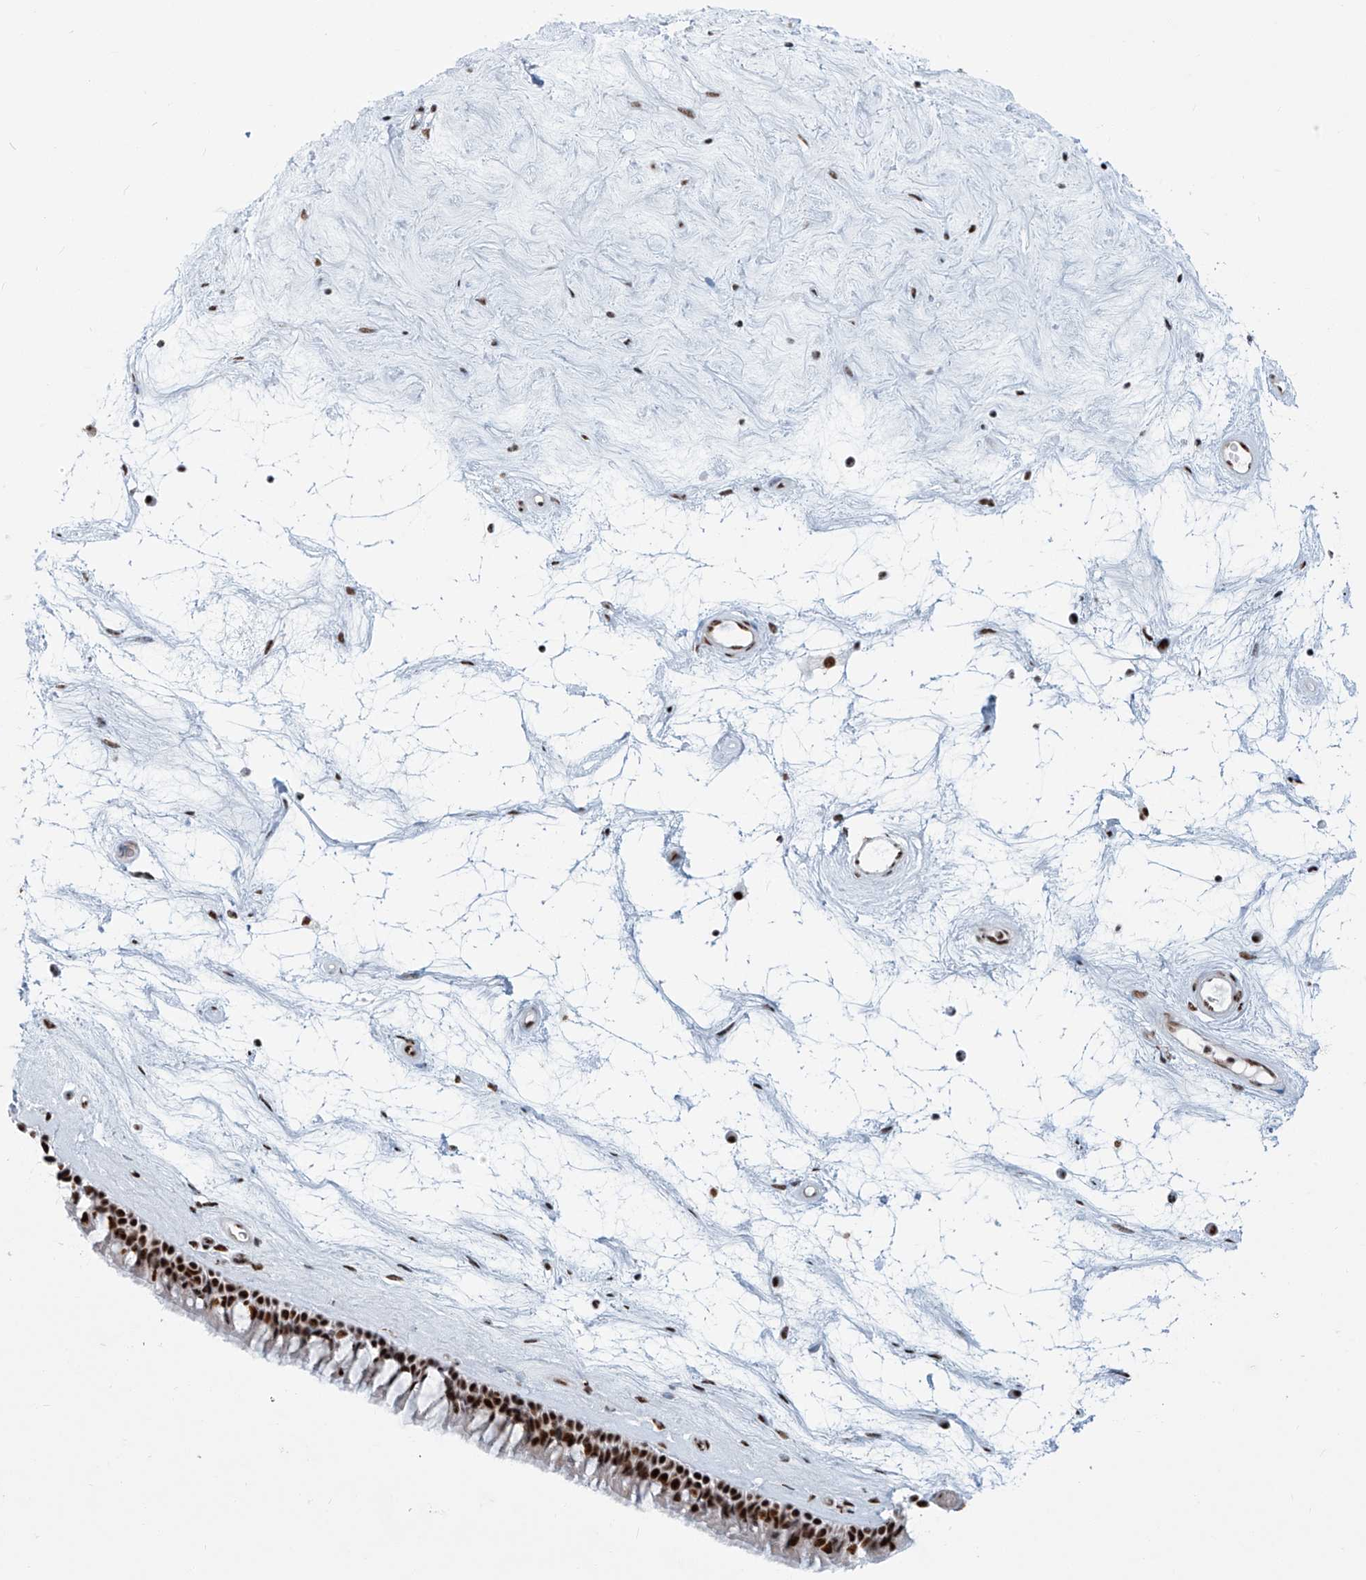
{"staining": {"intensity": "strong", "quantity": ">75%", "location": "nuclear"}, "tissue": "nasopharynx", "cell_type": "Respiratory epithelial cells", "image_type": "normal", "snomed": [{"axis": "morphology", "description": "Normal tissue, NOS"}, {"axis": "topography", "description": "Nasopharynx"}], "caption": "Immunohistochemical staining of unremarkable human nasopharynx displays strong nuclear protein staining in about >75% of respiratory epithelial cells.", "gene": "ENSG00000257390", "patient": {"sex": "male", "age": 64}}